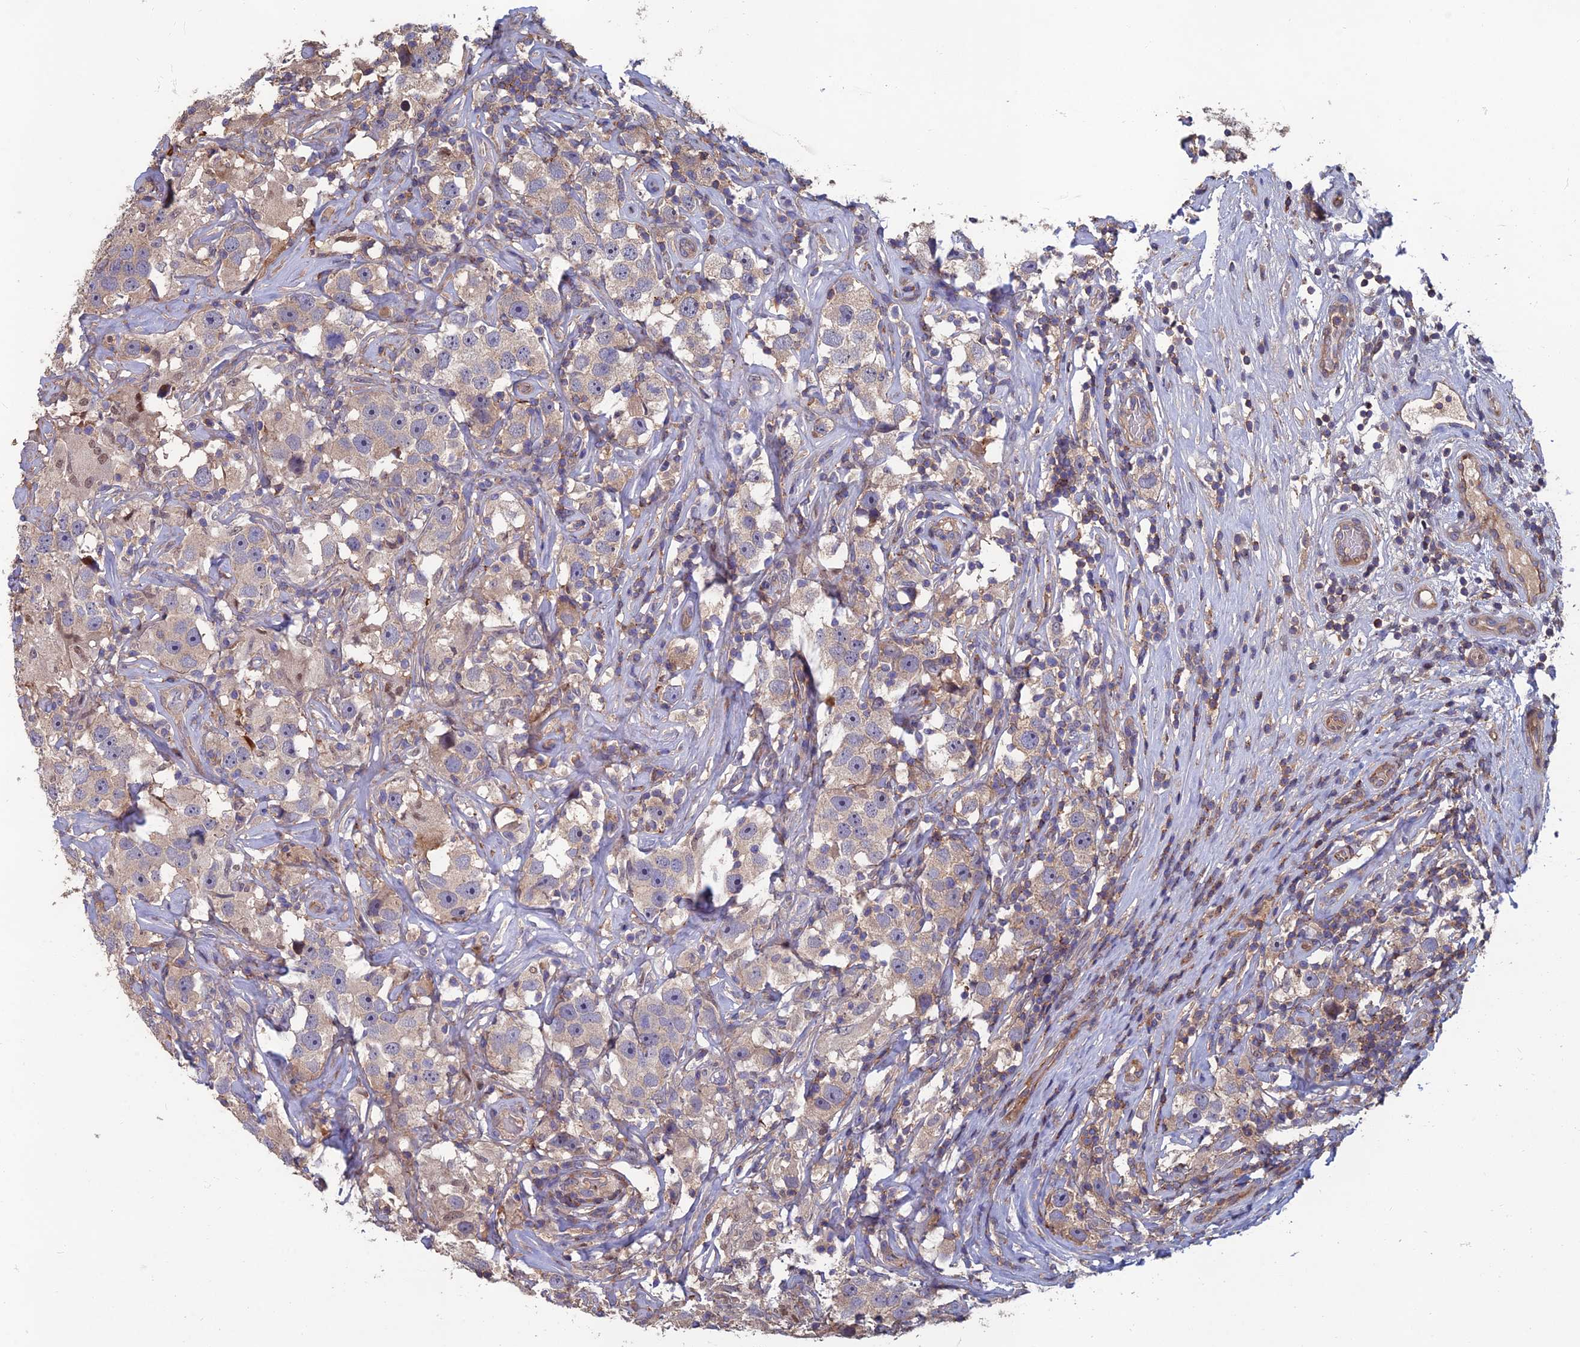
{"staining": {"intensity": "weak", "quantity": "<25%", "location": "cytoplasmic/membranous"}, "tissue": "testis cancer", "cell_type": "Tumor cells", "image_type": "cancer", "snomed": [{"axis": "morphology", "description": "Seminoma, NOS"}, {"axis": "topography", "description": "Testis"}], "caption": "There is no significant positivity in tumor cells of testis cancer.", "gene": "C15orf62", "patient": {"sex": "male", "age": 49}}